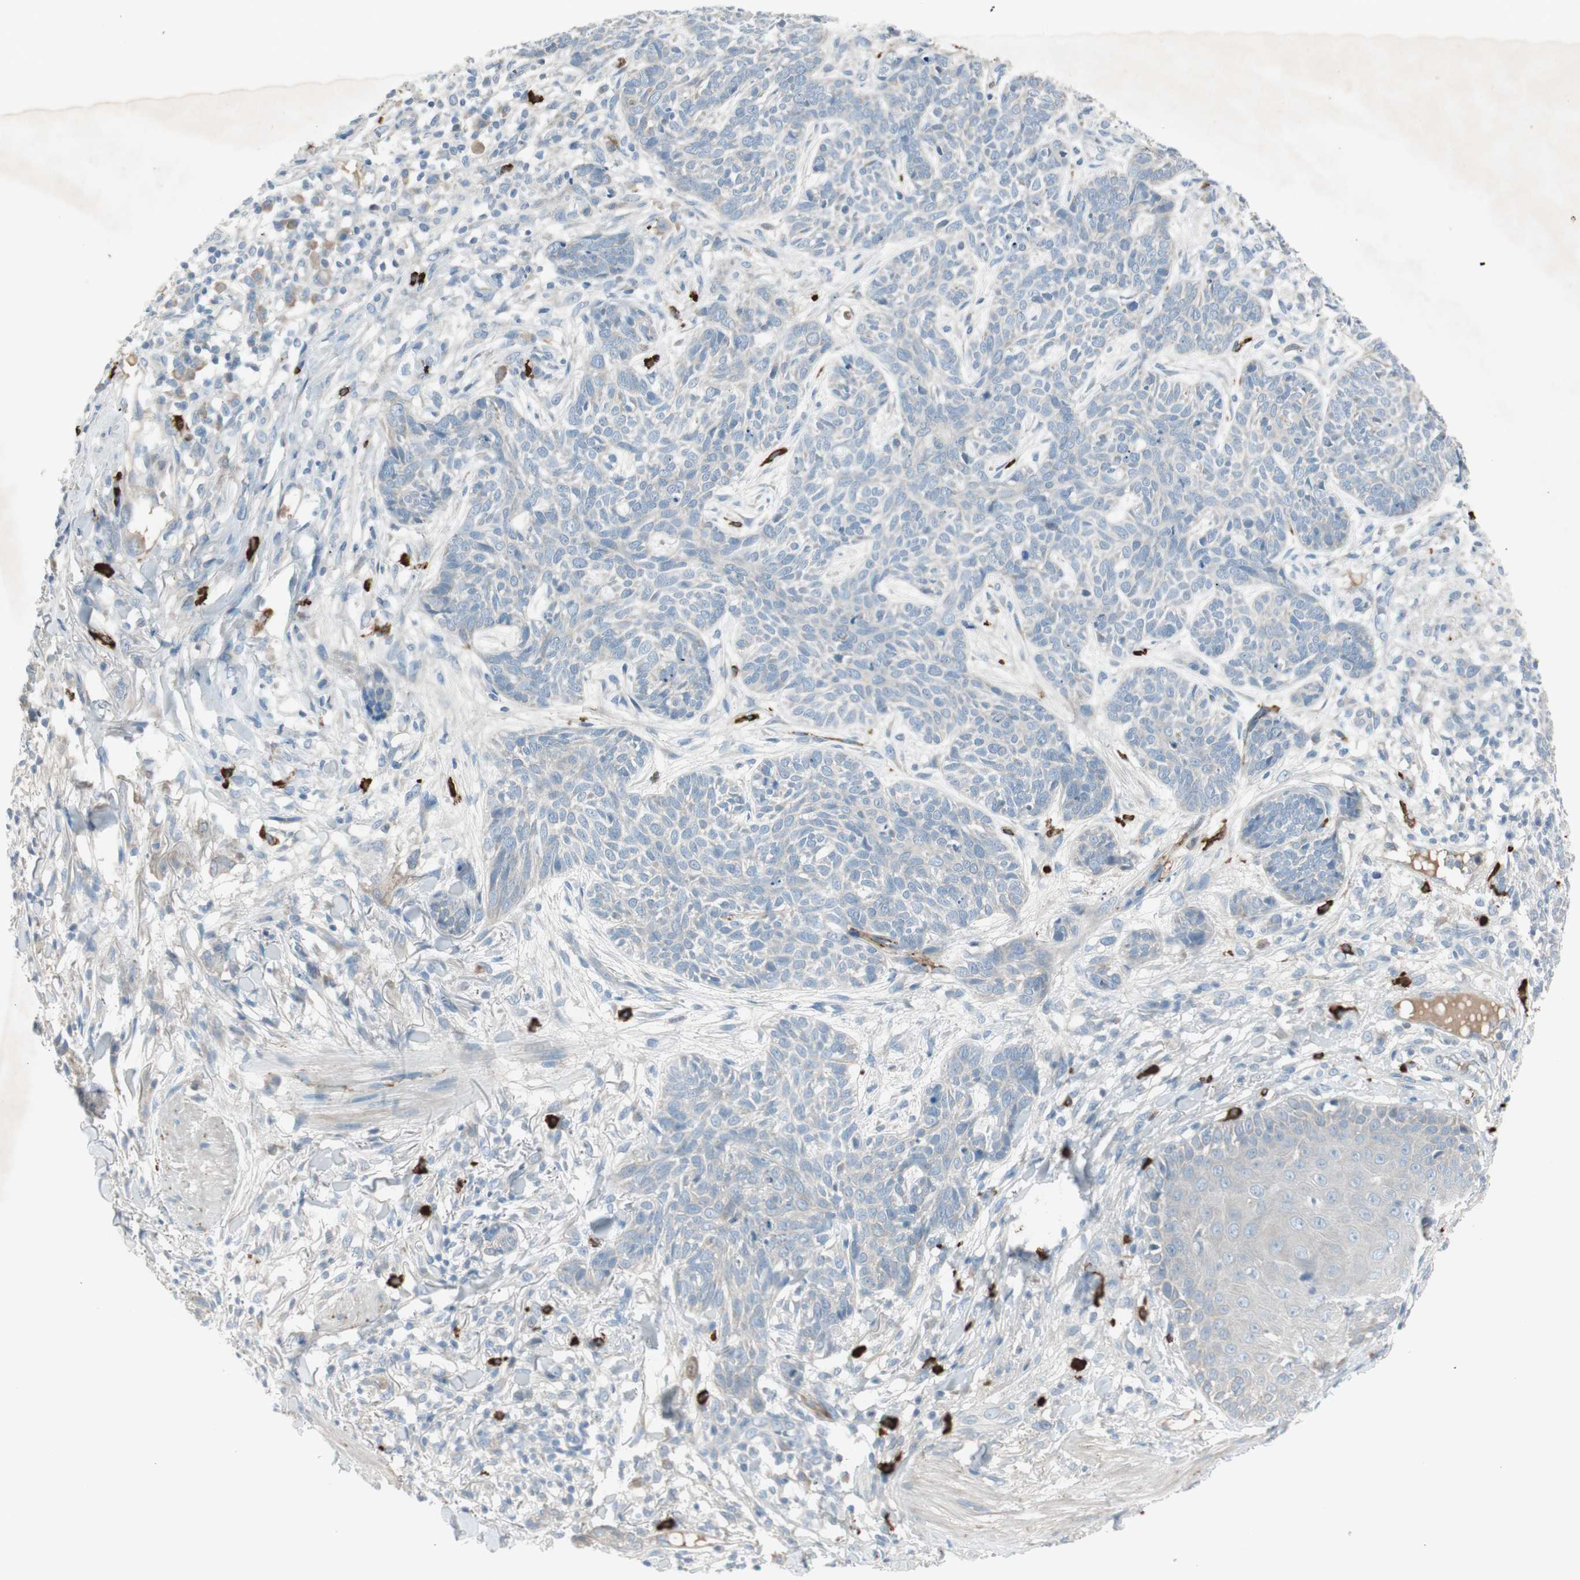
{"staining": {"intensity": "negative", "quantity": "none", "location": "none"}, "tissue": "skin cancer", "cell_type": "Tumor cells", "image_type": "cancer", "snomed": [{"axis": "morphology", "description": "Normal tissue, NOS"}, {"axis": "morphology", "description": "Basal cell carcinoma"}, {"axis": "topography", "description": "Skin"}], "caption": "Skin basal cell carcinoma was stained to show a protein in brown. There is no significant positivity in tumor cells. (DAB (3,3'-diaminobenzidine) immunohistochemistry (IHC) with hematoxylin counter stain).", "gene": "MAPRE3", "patient": {"sex": "male", "age": 52}}